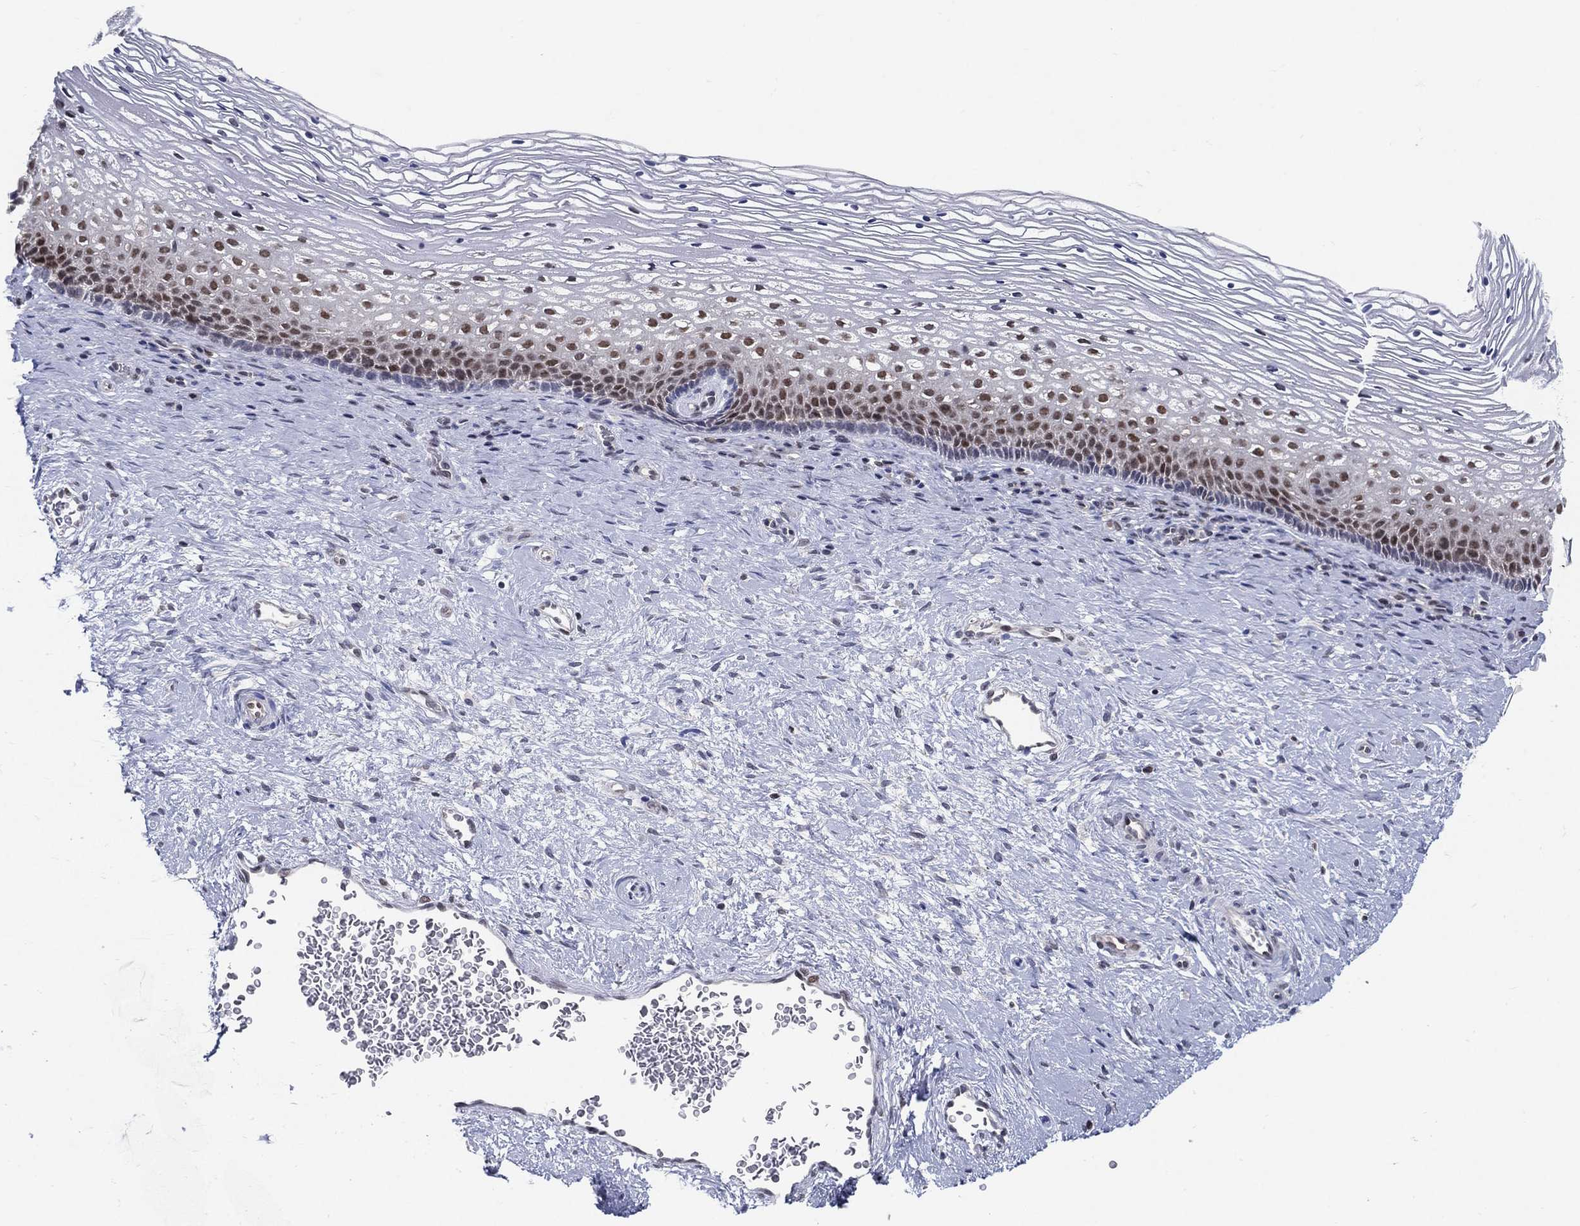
{"staining": {"intensity": "negative", "quantity": "none", "location": "none"}, "tissue": "cervix", "cell_type": "Glandular cells", "image_type": "normal", "snomed": [{"axis": "morphology", "description": "Normal tissue, NOS"}, {"axis": "topography", "description": "Cervix"}], "caption": "Cervix was stained to show a protein in brown. There is no significant expression in glandular cells. Brightfield microscopy of IHC stained with DAB (brown) and hematoxylin (blue), captured at high magnification.", "gene": "CENPE", "patient": {"sex": "female", "age": 34}}